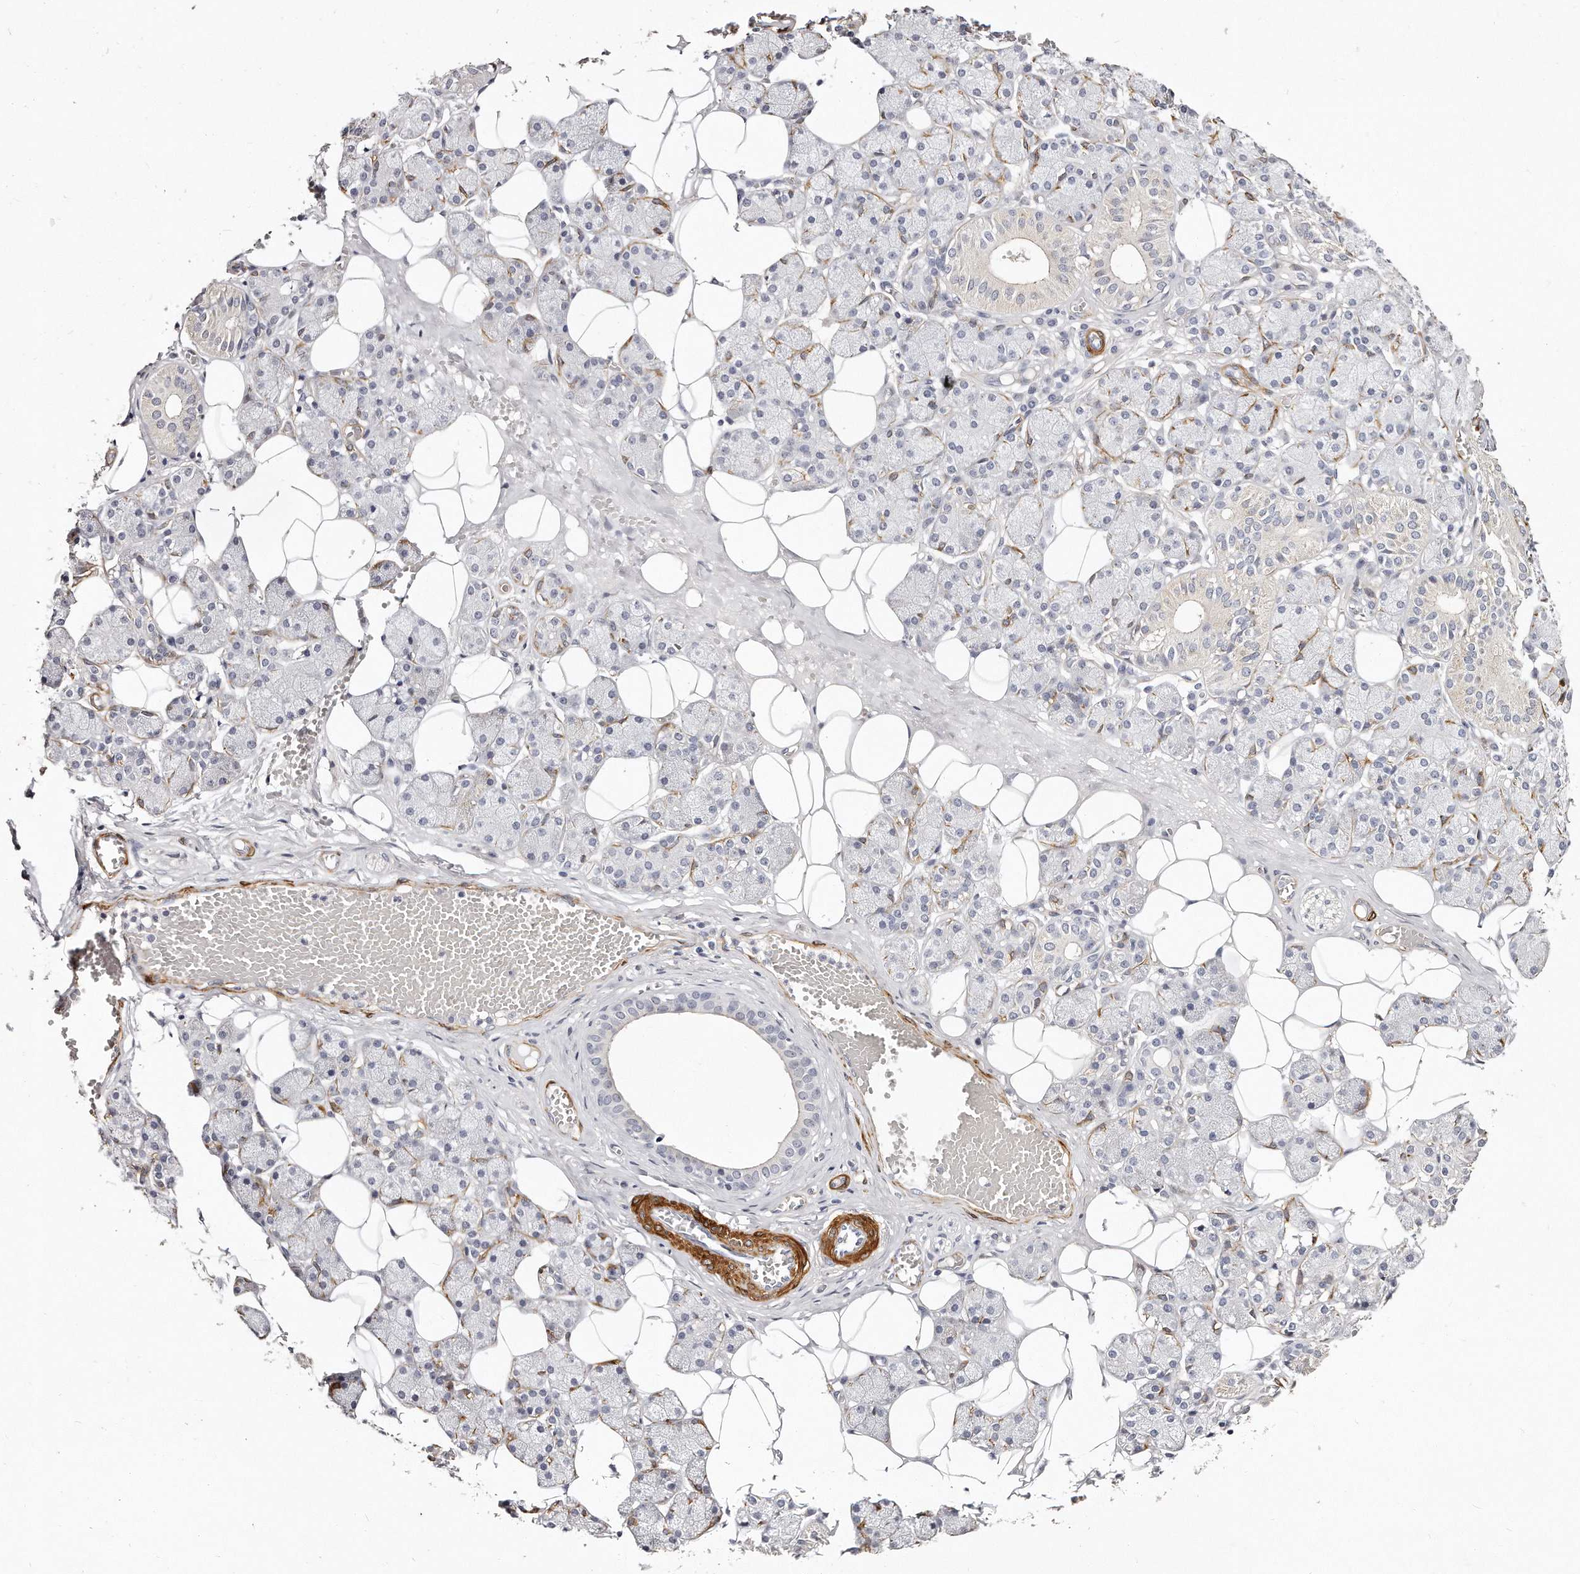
{"staining": {"intensity": "negative", "quantity": "none", "location": "none"}, "tissue": "salivary gland", "cell_type": "Glandular cells", "image_type": "normal", "snomed": [{"axis": "morphology", "description": "Normal tissue, NOS"}, {"axis": "topography", "description": "Salivary gland"}], "caption": "Photomicrograph shows no protein positivity in glandular cells of unremarkable salivary gland.", "gene": "LMOD1", "patient": {"sex": "female", "age": 33}}